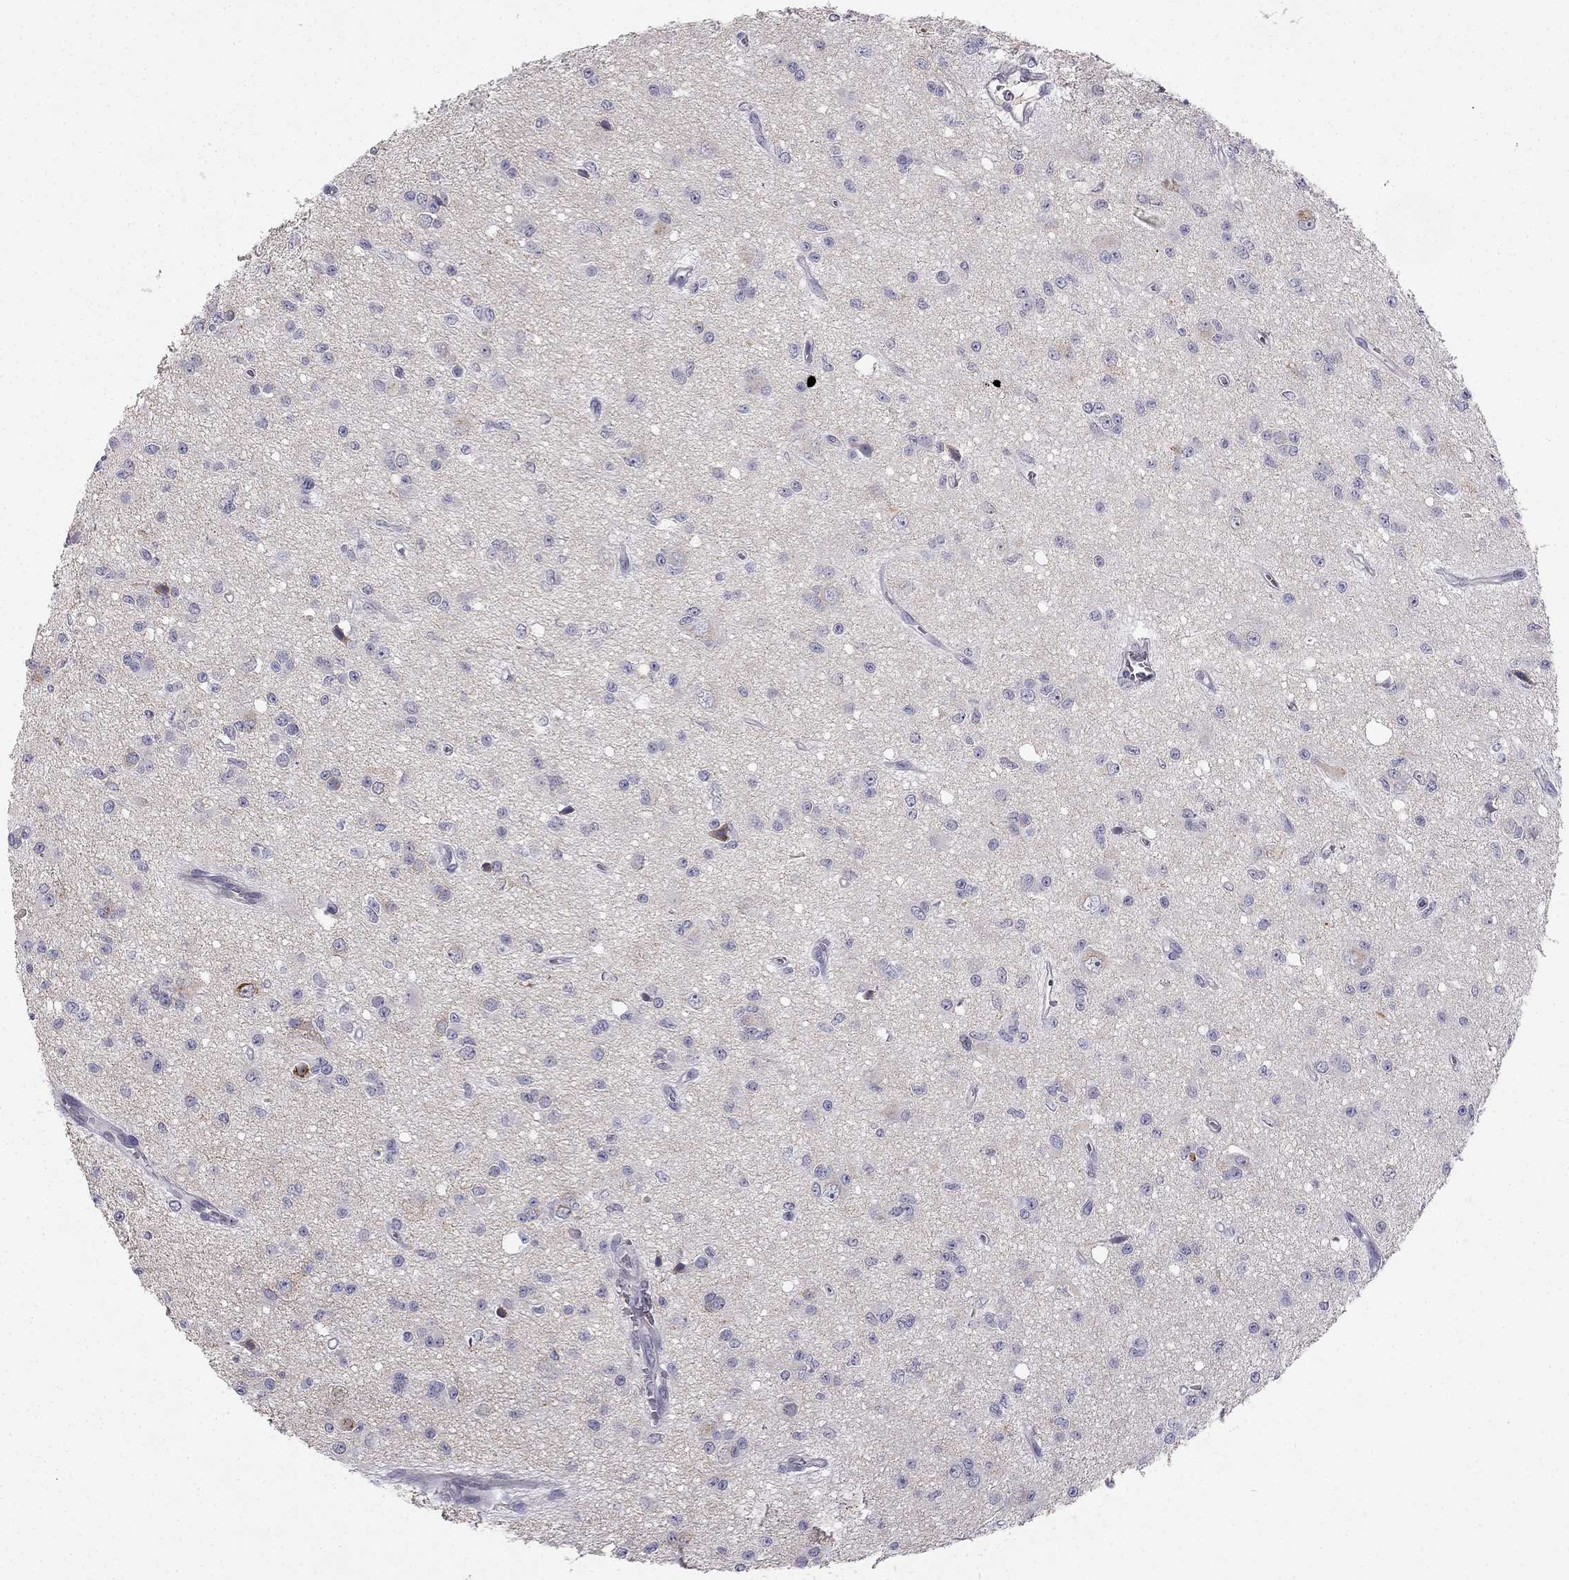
{"staining": {"intensity": "negative", "quantity": "none", "location": "none"}, "tissue": "glioma", "cell_type": "Tumor cells", "image_type": "cancer", "snomed": [{"axis": "morphology", "description": "Glioma, malignant, Low grade"}, {"axis": "topography", "description": "Brain"}], "caption": "Tumor cells are negative for protein expression in human malignant glioma (low-grade).", "gene": "C16orf89", "patient": {"sex": "female", "age": 45}}